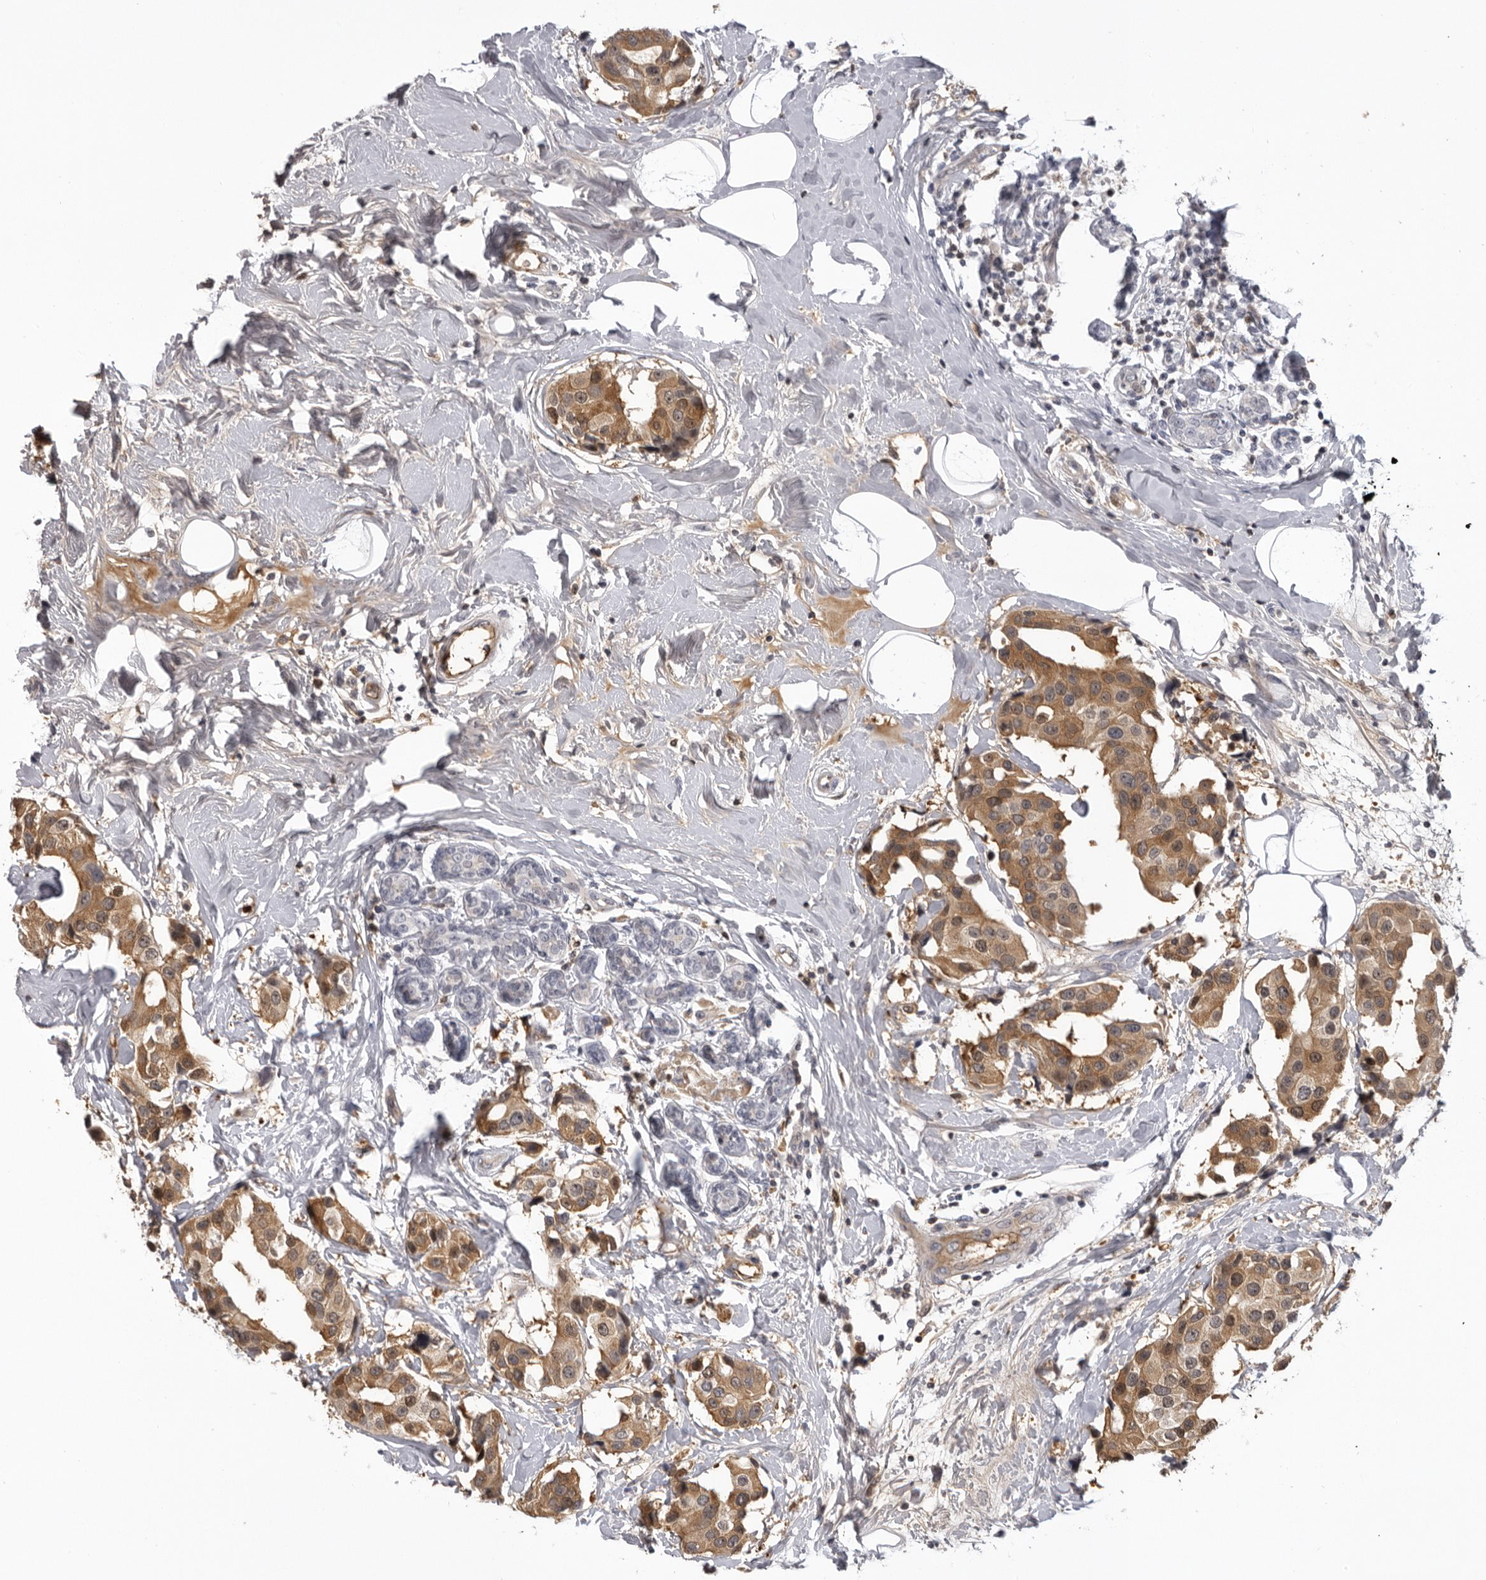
{"staining": {"intensity": "moderate", "quantity": ">75%", "location": "cytoplasmic/membranous"}, "tissue": "breast cancer", "cell_type": "Tumor cells", "image_type": "cancer", "snomed": [{"axis": "morphology", "description": "Normal tissue, NOS"}, {"axis": "morphology", "description": "Duct carcinoma"}, {"axis": "topography", "description": "Breast"}], "caption": "Invasive ductal carcinoma (breast) tissue reveals moderate cytoplasmic/membranous staining in about >75% of tumor cells (Brightfield microscopy of DAB IHC at high magnification).", "gene": "PLEKHF2", "patient": {"sex": "female", "age": 39}}